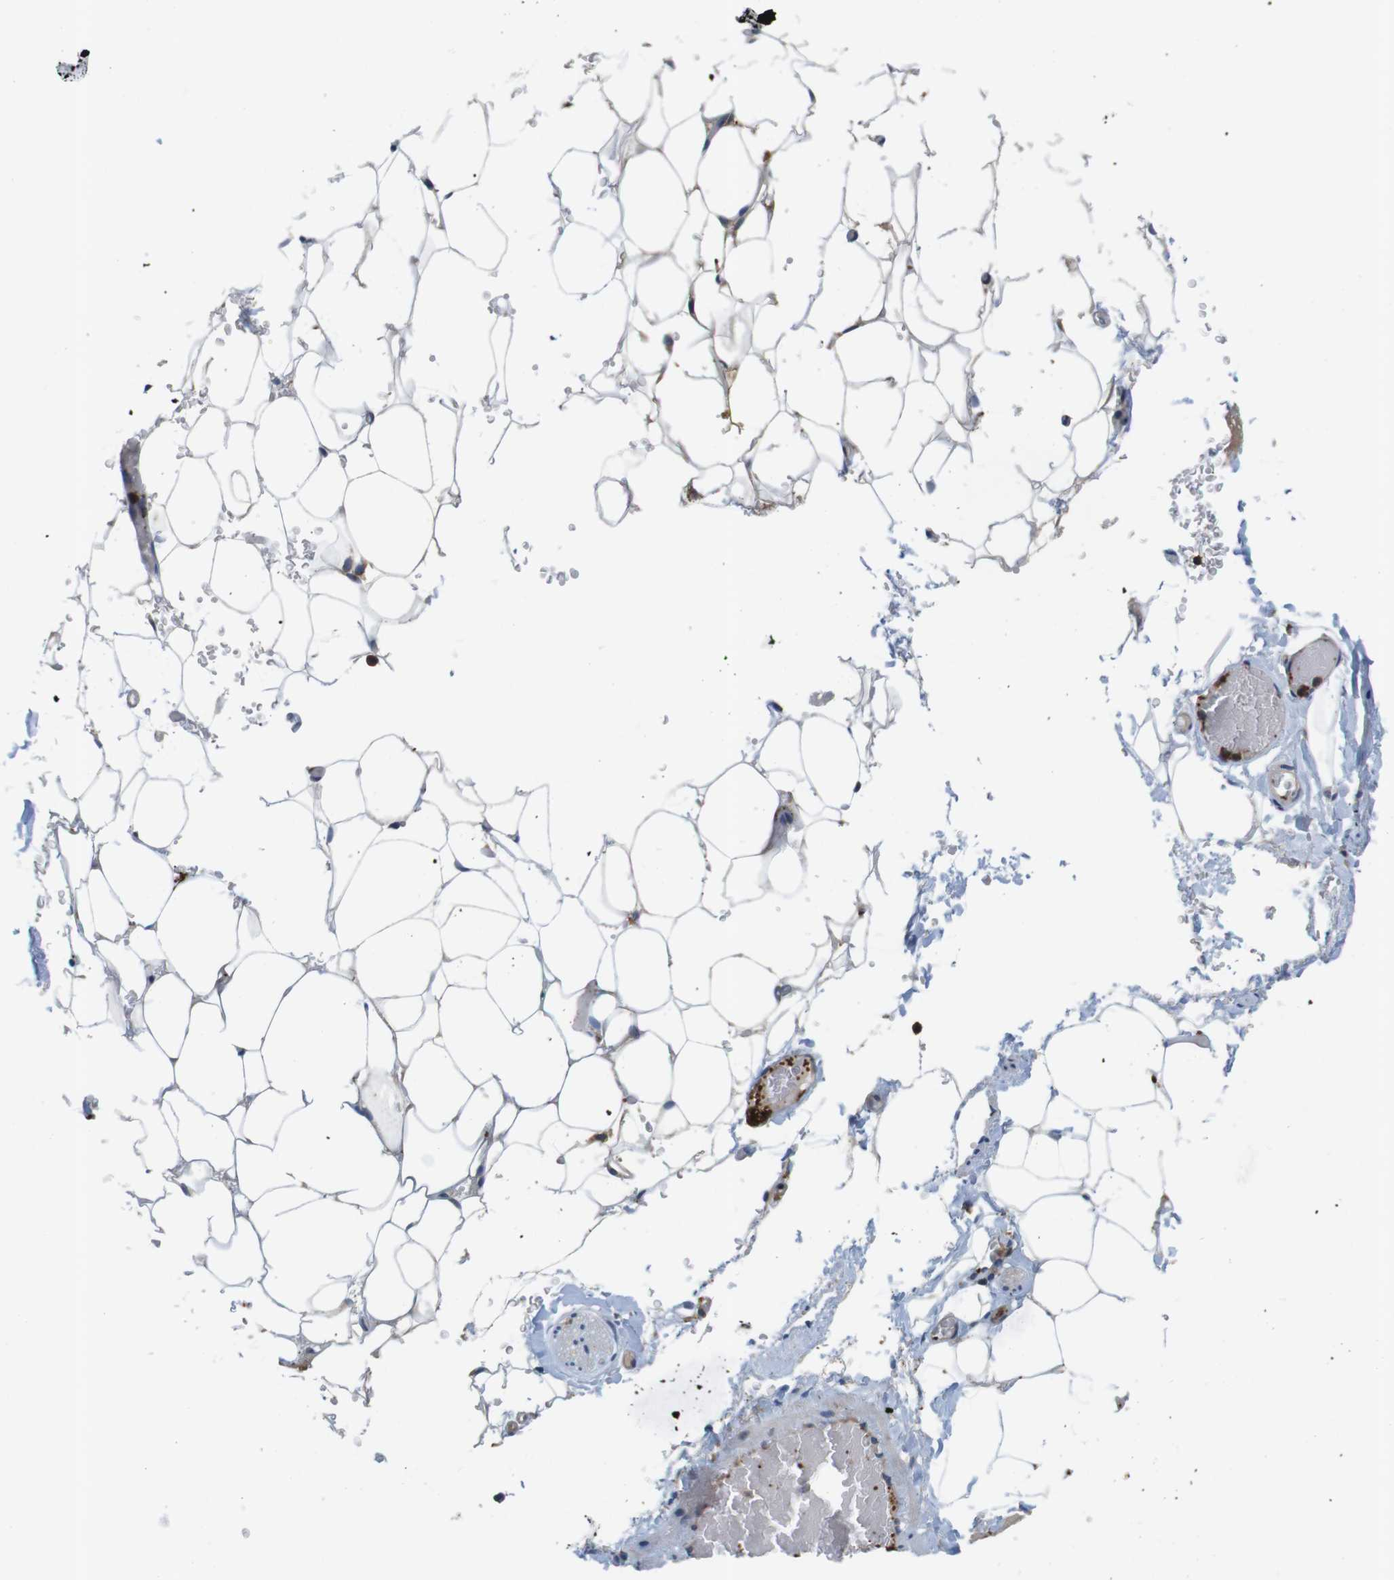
{"staining": {"intensity": "negative", "quantity": "none", "location": "none"}, "tissue": "adipose tissue", "cell_type": "Adipocytes", "image_type": "normal", "snomed": [{"axis": "morphology", "description": "Normal tissue, NOS"}, {"axis": "topography", "description": "Peripheral nerve tissue"}], "caption": "A high-resolution histopathology image shows IHC staining of benign adipose tissue, which shows no significant staining in adipocytes.", "gene": "HERPUD2", "patient": {"sex": "male", "age": 70}}